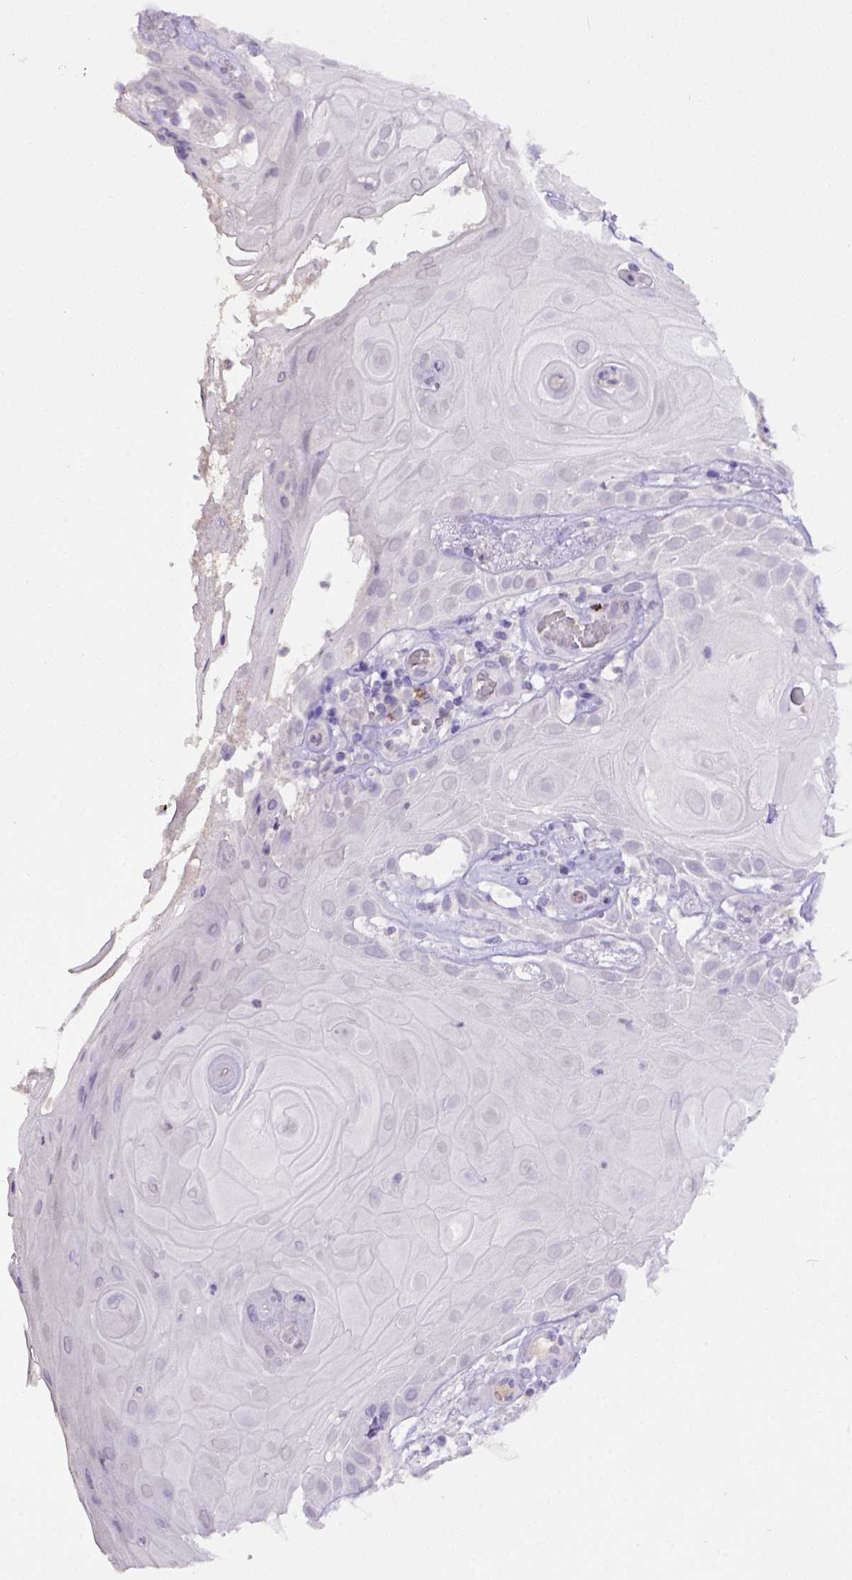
{"staining": {"intensity": "negative", "quantity": "none", "location": "none"}, "tissue": "skin cancer", "cell_type": "Tumor cells", "image_type": "cancer", "snomed": [{"axis": "morphology", "description": "Squamous cell carcinoma, NOS"}, {"axis": "topography", "description": "Skin"}], "caption": "IHC of squamous cell carcinoma (skin) exhibits no expression in tumor cells.", "gene": "B3GAT1", "patient": {"sex": "male", "age": 62}}